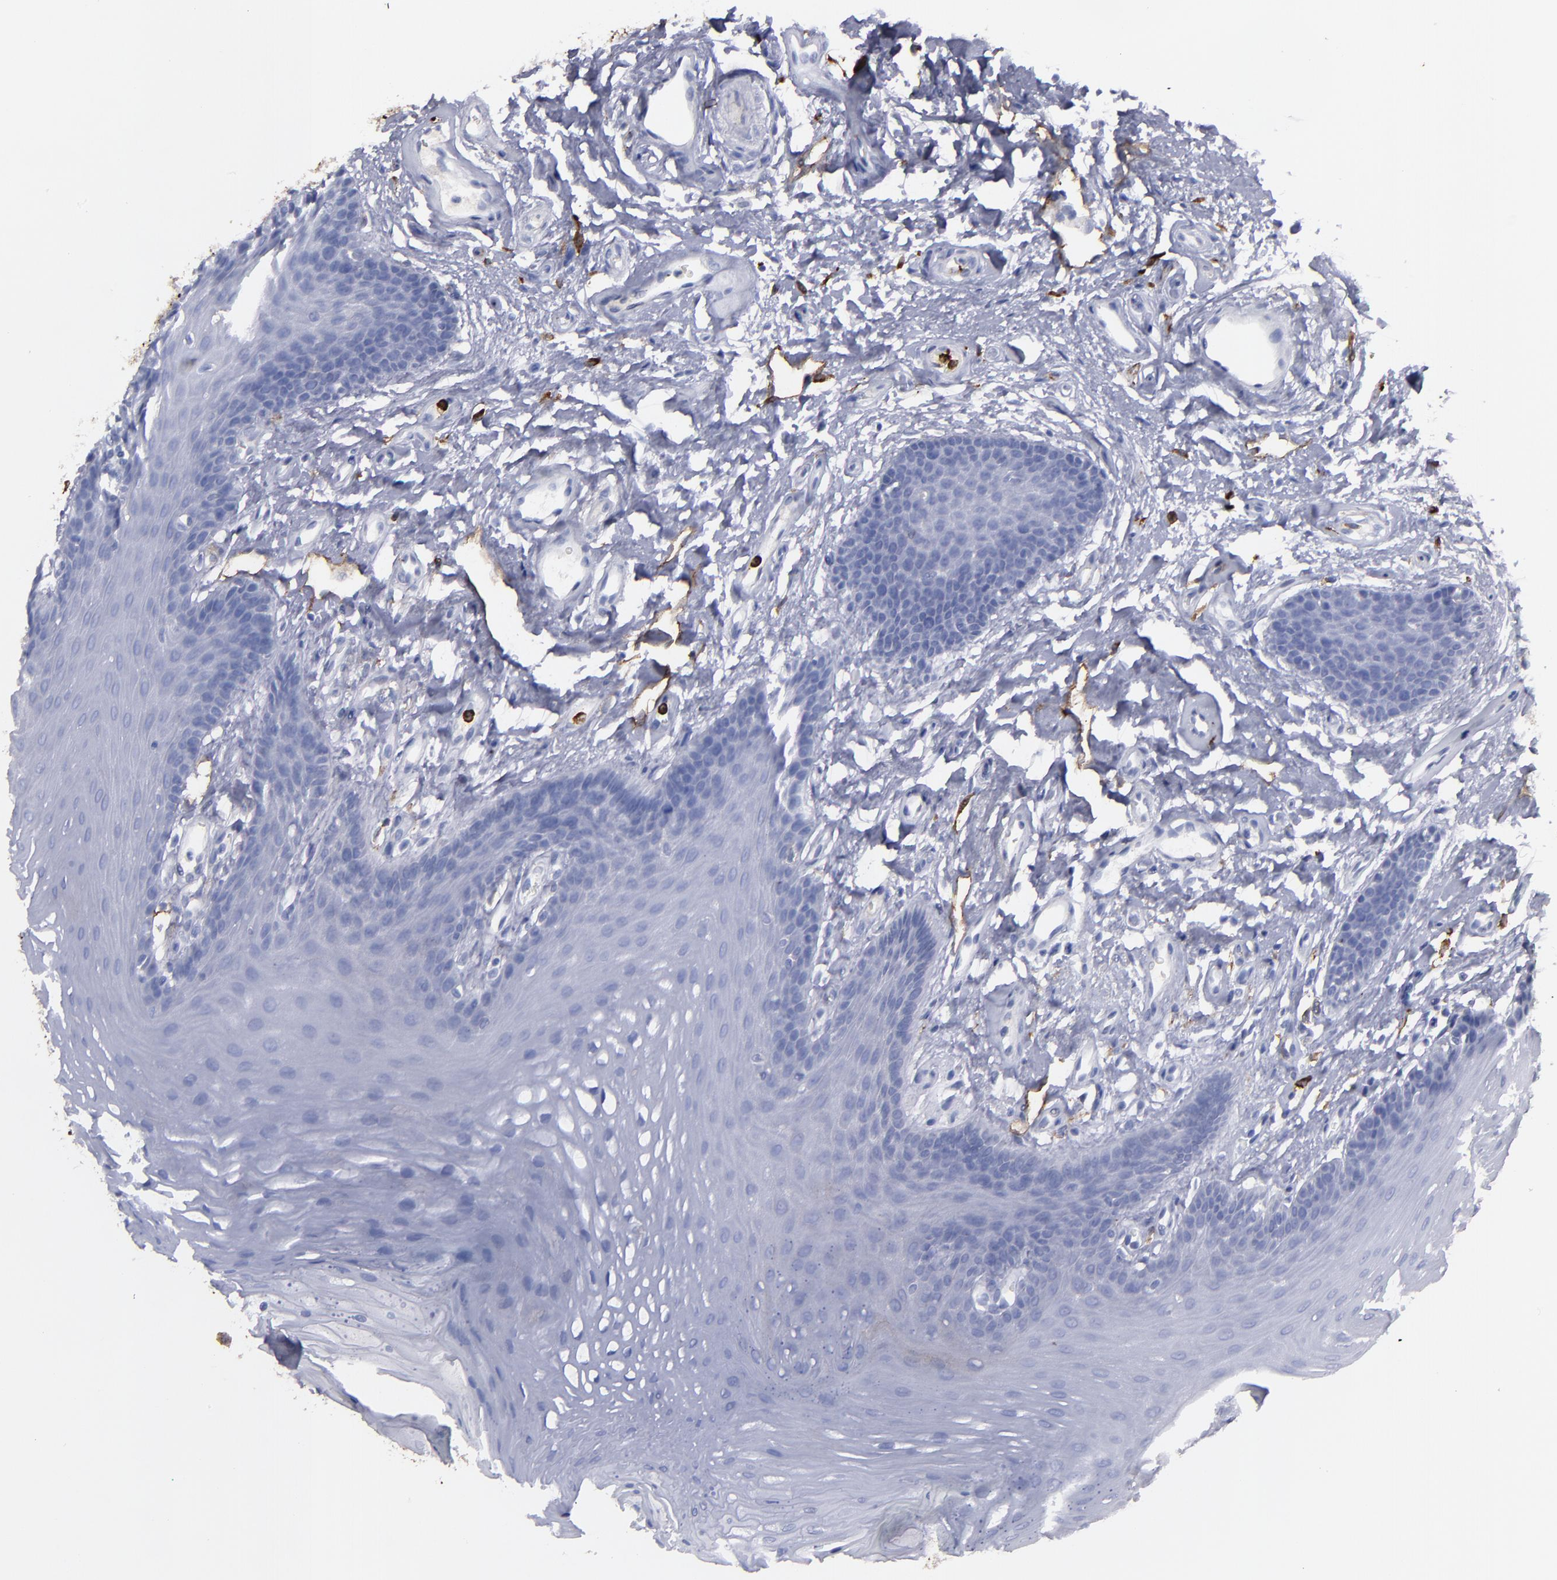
{"staining": {"intensity": "negative", "quantity": "none", "location": "none"}, "tissue": "oral mucosa", "cell_type": "Squamous epithelial cells", "image_type": "normal", "snomed": [{"axis": "morphology", "description": "Normal tissue, NOS"}, {"axis": "topography", "description": "Oral tissue"}], "caption": "High magnification brightfield microscopy of normal oral mucosa stained with DAB (3,3'-diaminobenzidine) (brown) and counterstained with hematoxylin (blue): squamous epithelial cells show no significant expression.", "gene": "CD36", "patient": {"sex": "male", "age": 62}}